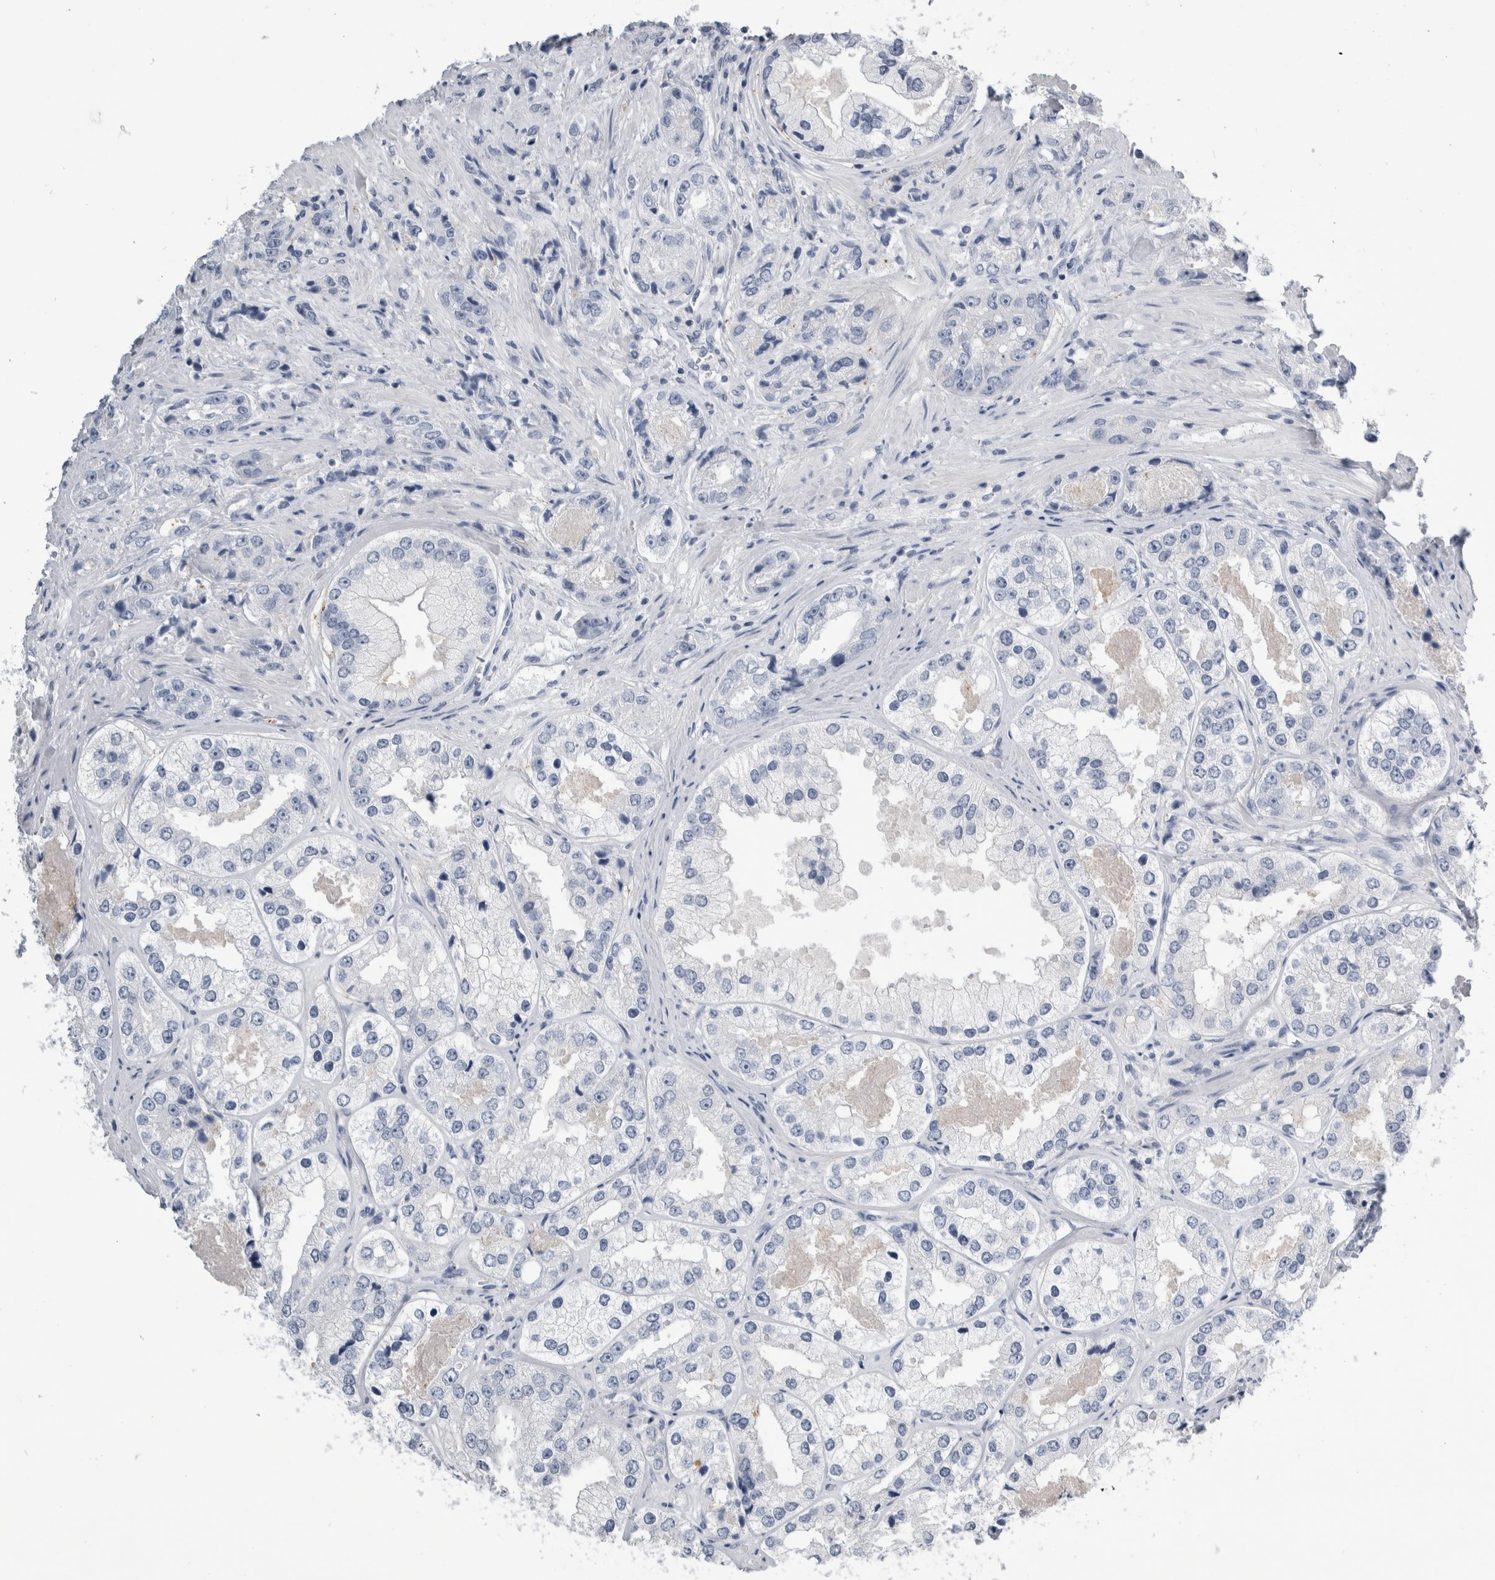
{"staining": {"intensity": "negative", "quantity": "none", "location": "none"}, "tissue": "prostate cancer", "cell_type": "Tumor cells", "image_type": "cancer", "snomed": [{"axis": "morphology", "description": "Adenocarcinoma, High grade"}, {"axis": "topography", "description": "Prostate"}], "caption": "The photomicrograph shows no significant expression in tumor cells of adenocarcinoma (high-grade) (prostate).", "gene": "ANKFY1", "patient": {"sex": "male", "age": 61}}